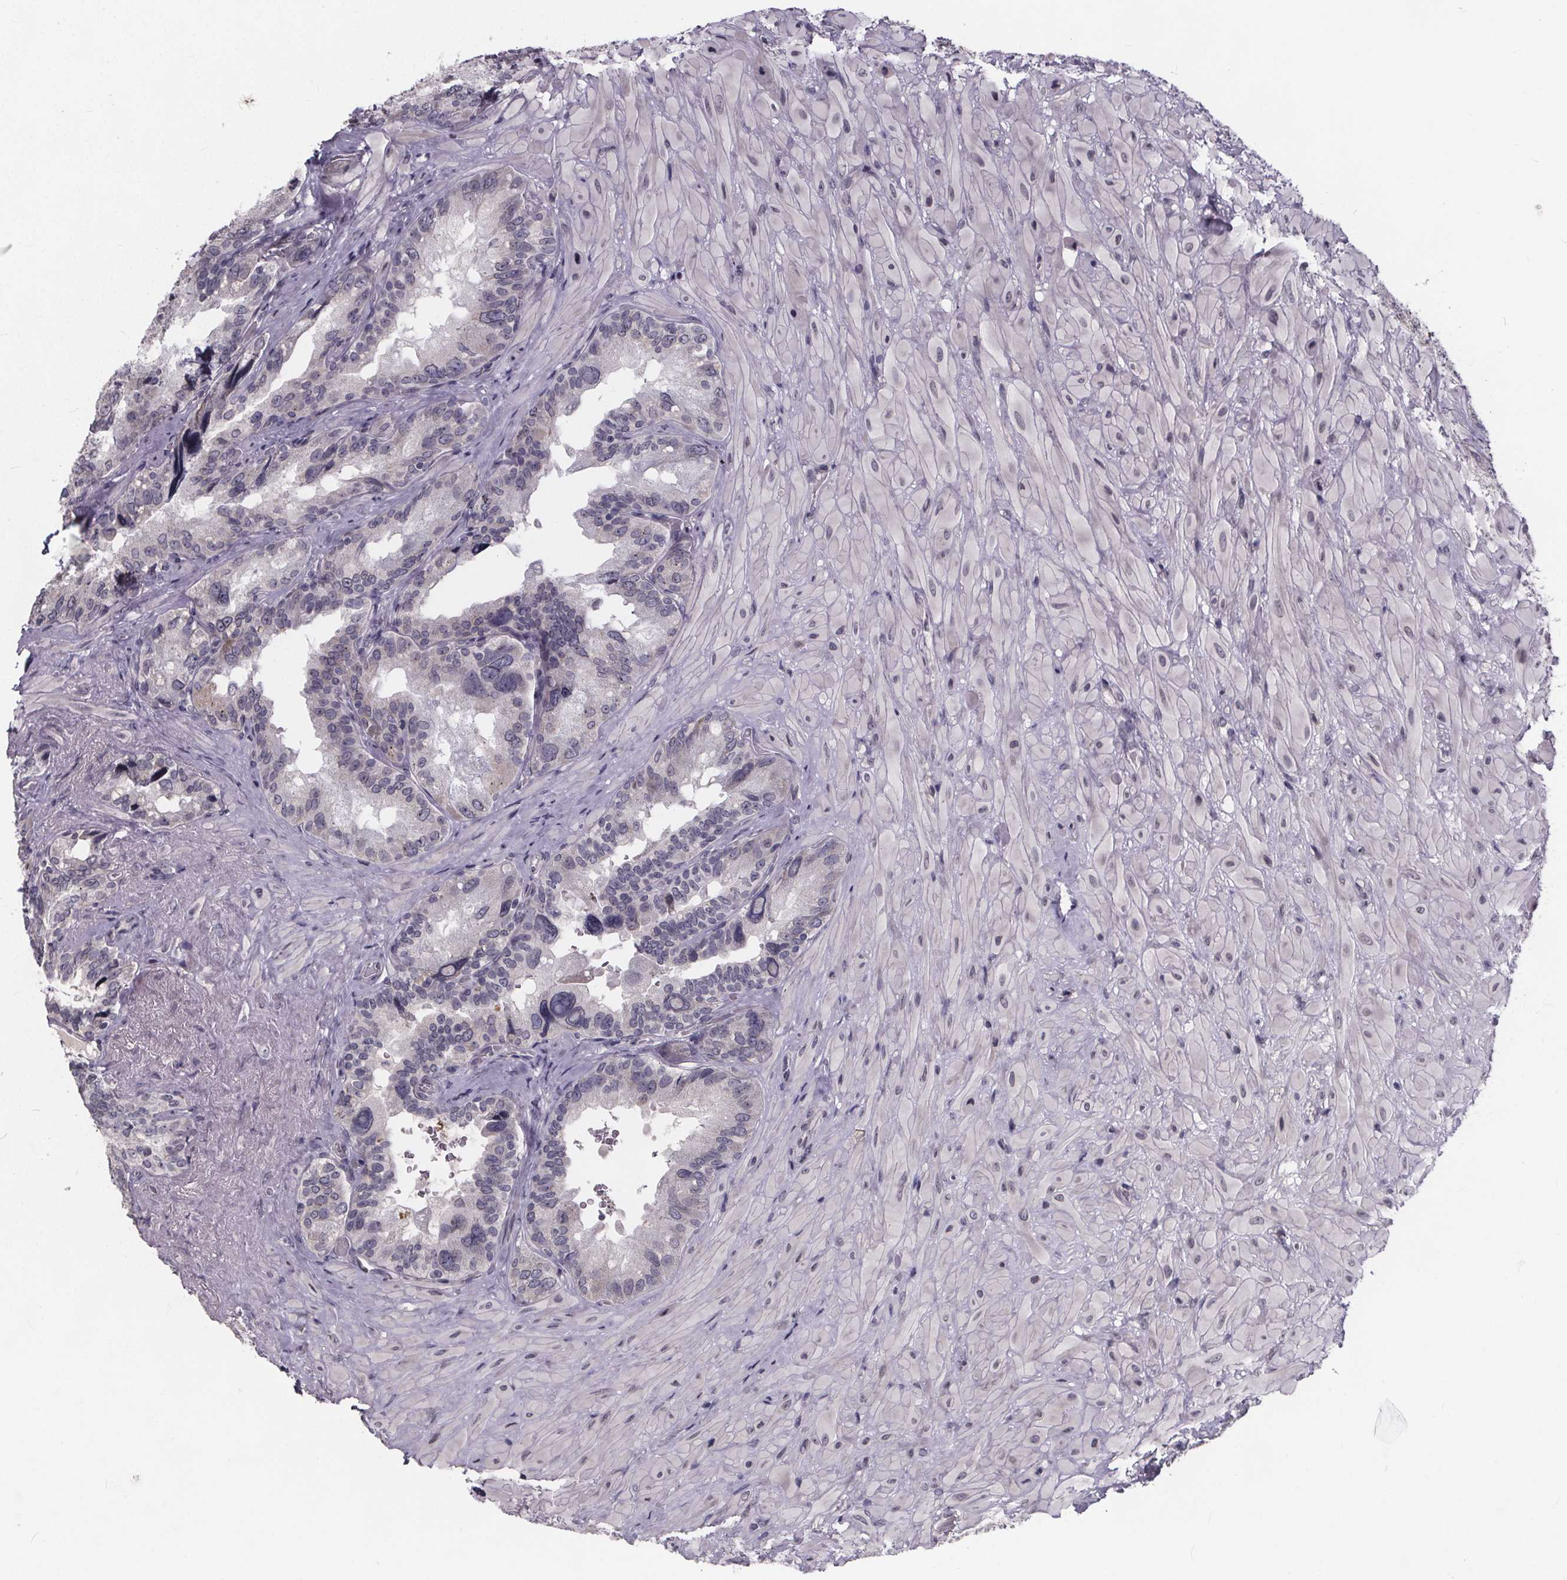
{"staining": {"intensity": "negative", "quantity": "none", "location": "none"}, "tissue": "seminal vesicle", "cell_type": "Glandular cells", "image_type": "normal", "snomed": [{"axis": "morphology", "description": "Normal tissue, NOS"}, {"axis": "topography", "description": "Seminal veicle"}], "caption": "DAB immunohistochemical staining of normal human seminal vesicle demonstrates no significant positivity in glandular cells.", "gene": "FAM181B", "patient": {"sex": "male", "age": 69}}